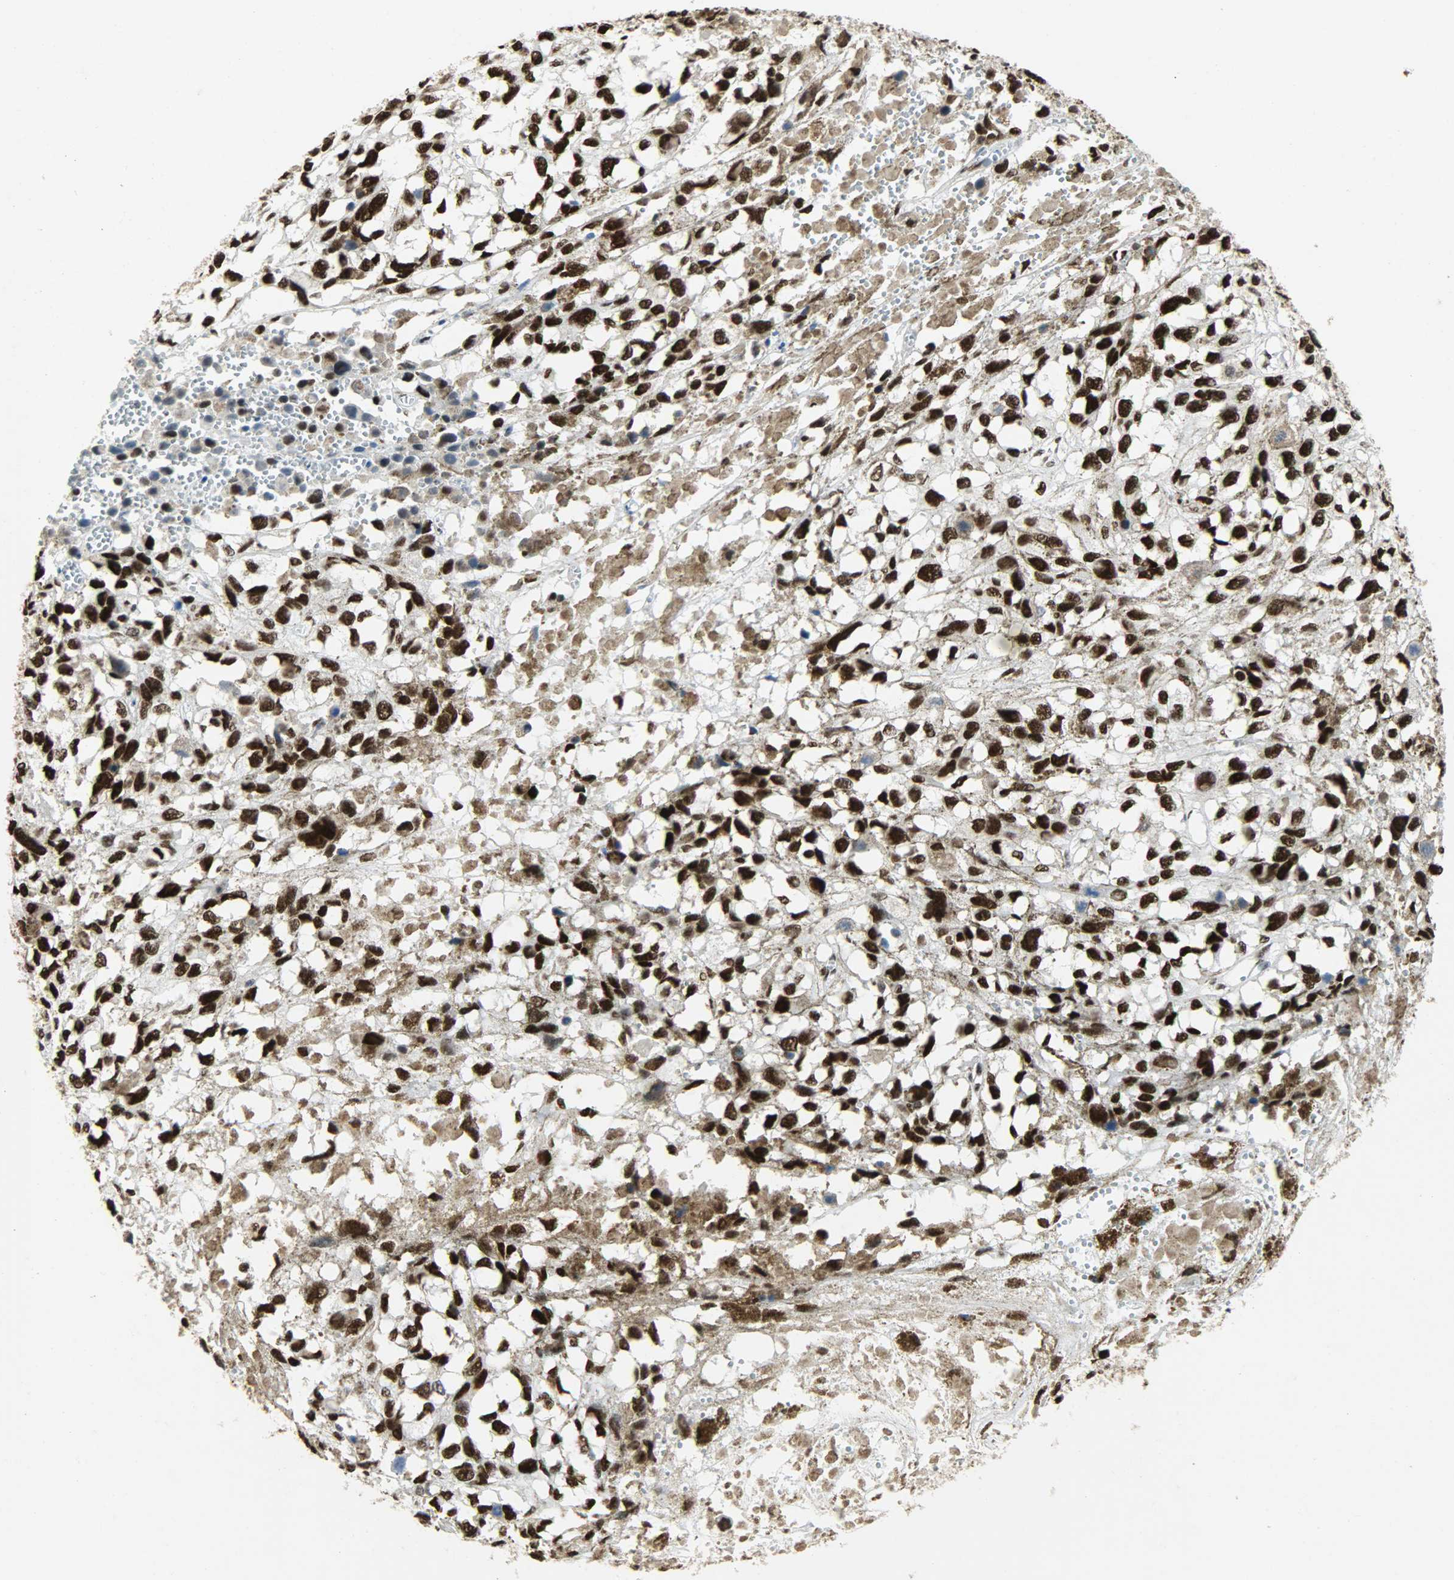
{"staining": {"intensity": "strong", "quantity": ">75%", "location": "nuclear"}, "tissue": "melanoma", "cell_type": "Tumor cells", "image_type": "cancer", "snomed": [{"axis": "morphology", "description": "Malignant melanoma, Metastatic site"}, {"axis": "topography", "description": "Lymph node"}], "caption": "Immunohistochemical staining of human malignant melanoma (metastatic site) demonstrates high levels of strong nuclear positivity in about >75% of tumor cells.", "gene": "SSB", "patient": {"sex": "male", "age": 59}}